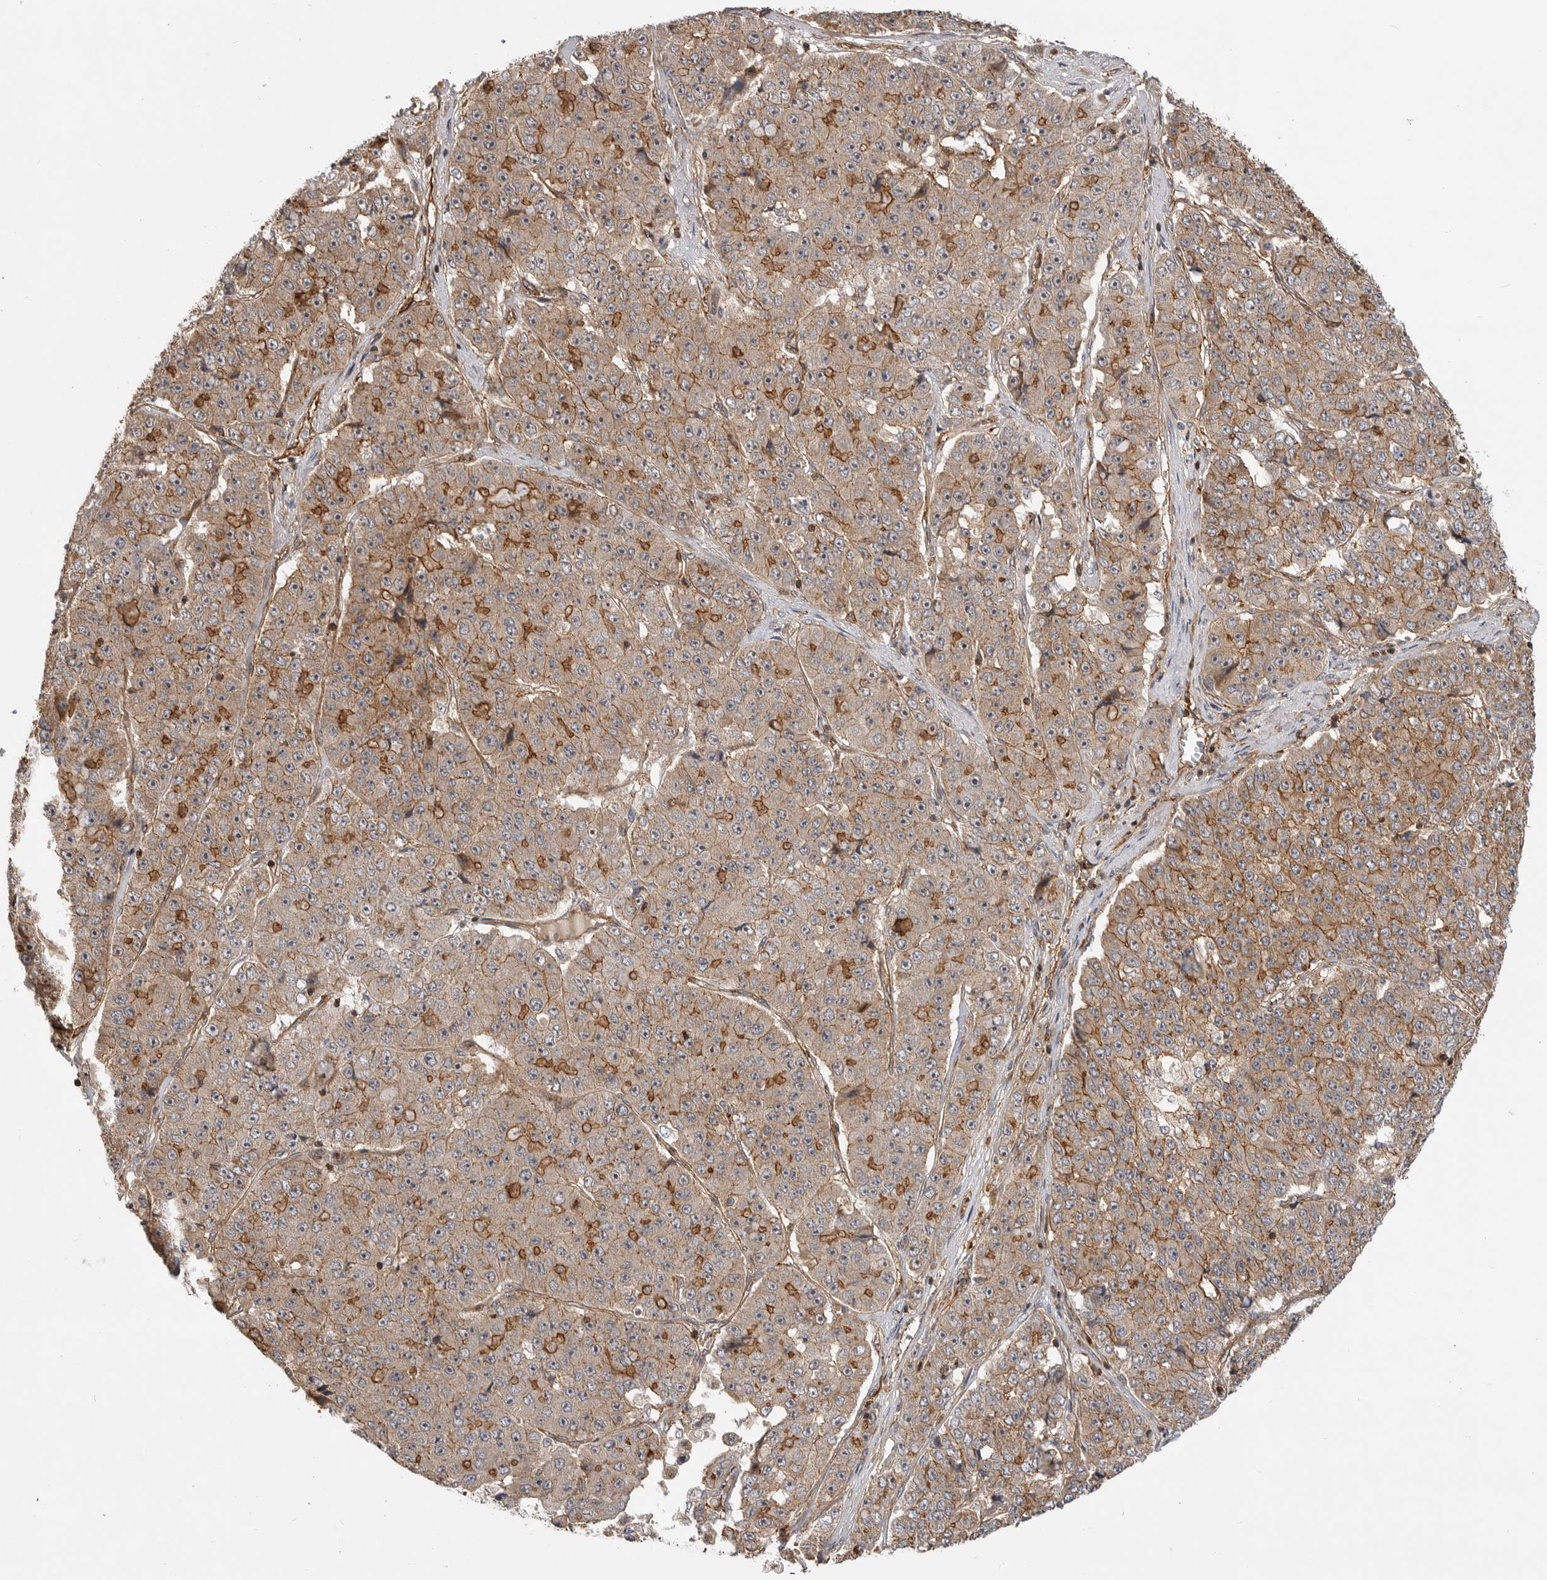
{"staining": {"intensity": "moderate", "quantity": "25%-75%", "location": "cytoplasmic/membranous"}, "tissue": "pancreatic cancer", "cell_type": "Tumor cells", "image_type": "cancer", "snomed": [{"axis": "morphology", "description": "Adenocarcinoma, NOS"}, {"axis": "topography", "description": "Pancreas"}], "caption": "Human pancreatic adenocarcinoma stained with a brown dye displays moderate cytoplasmic/membranous positive staining in about 25%-75% of tumor cells.", "gene": "GPATCH2", "patient": {"sex": "male", "age": 50}}